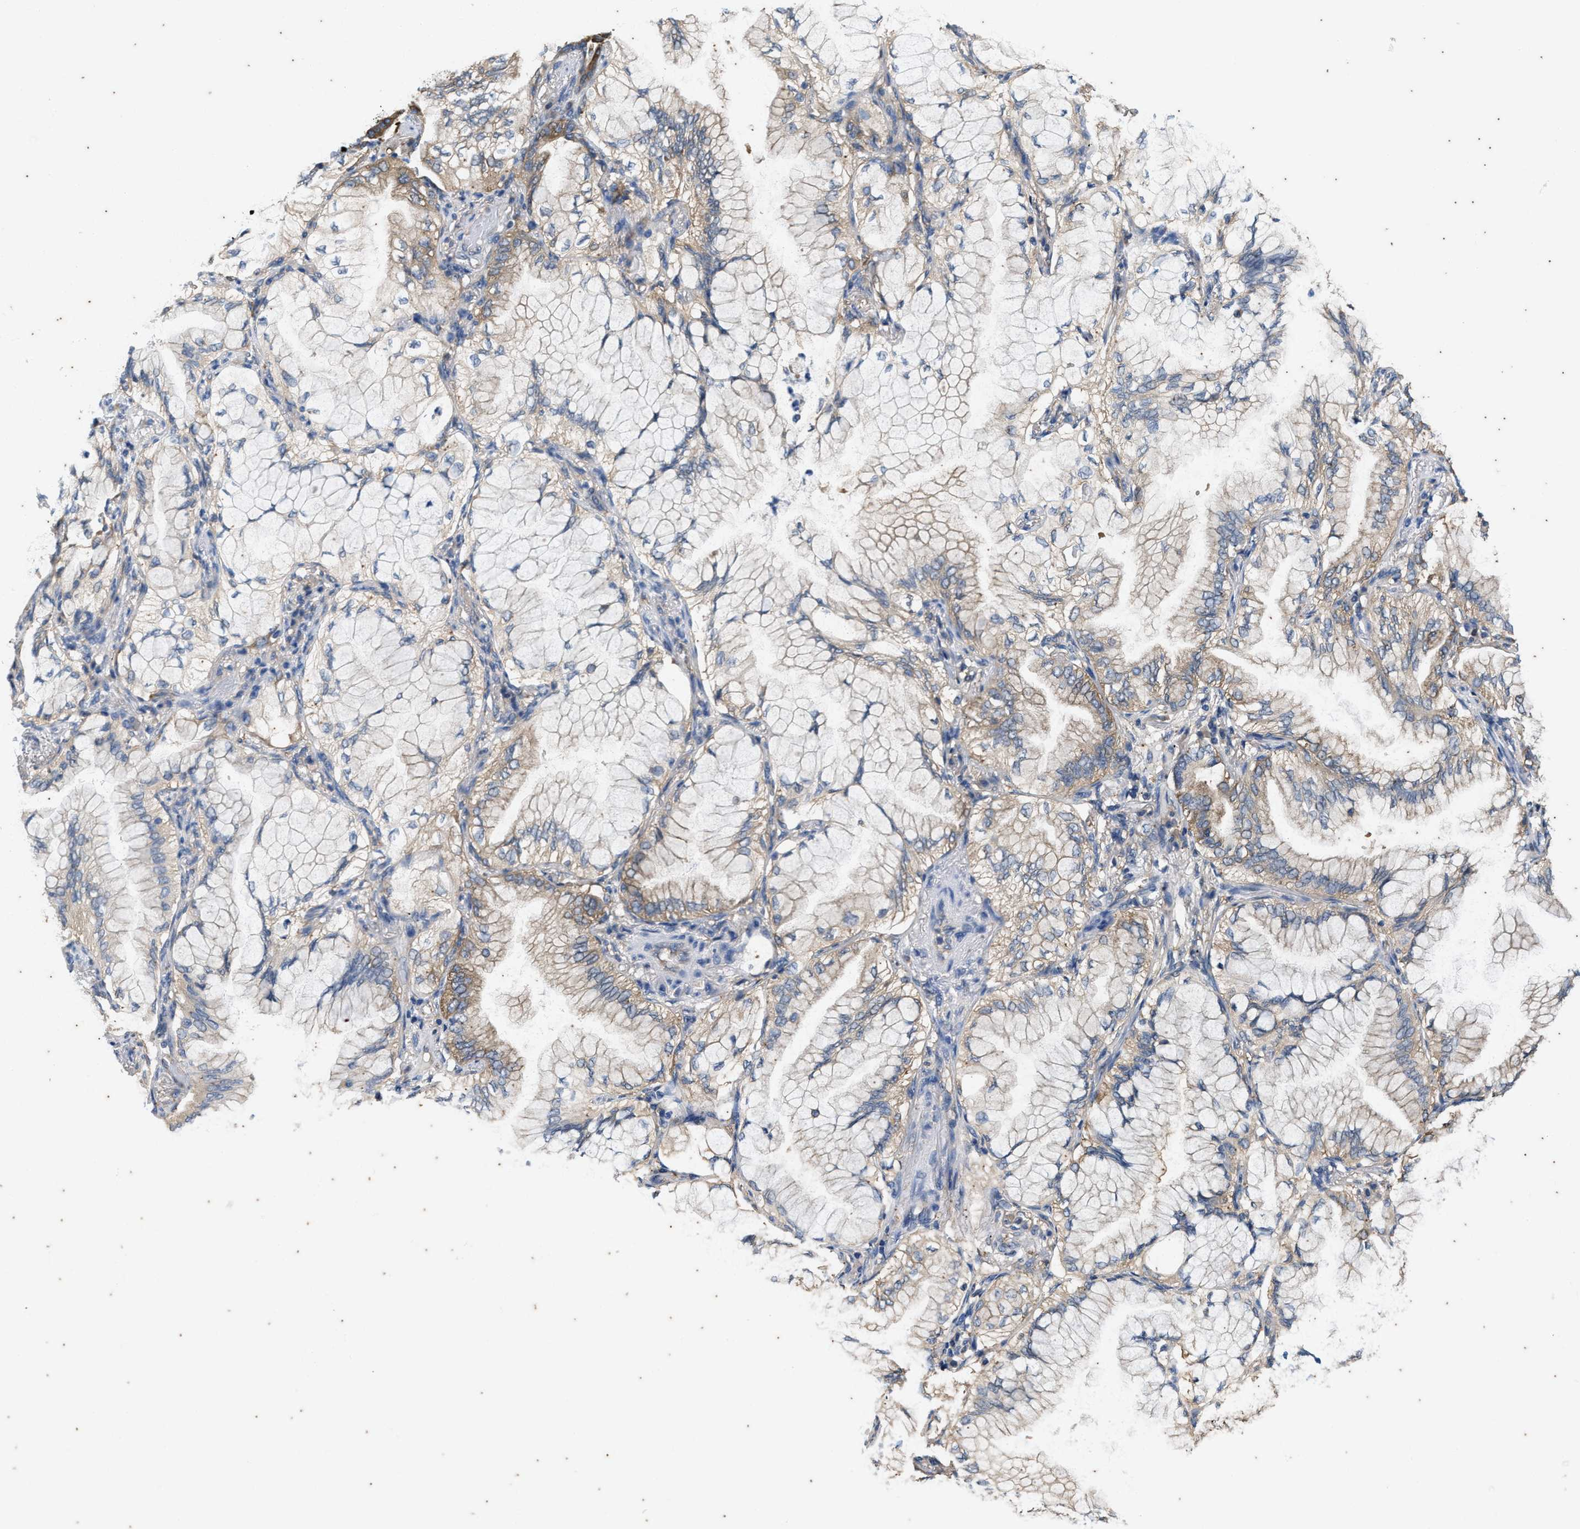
{"staining": {"intensity": "weak", "quantity": "25%-75%", "location": "cytoplasmic/membranous"}, "tissue": "lung cancer", "cell_type": "Tumor cells", "image_type": "cancer", "snomed": [{"axis": "morphology", "description": "Adenocarcinoma, NOS"}, {"axis": "topography", "description": "Lung"}], "caption": "Immunohistochemical staining of adenocarcinoma (lung) shows low levels of weak cytoplasmic/membranous protein positivity in about 25%-75% of tumor cells. The protein is shown in brown color, while the nuclei are stained blue.", "gene": "COX19", "patient": {"sex": "female", "age": 70}}